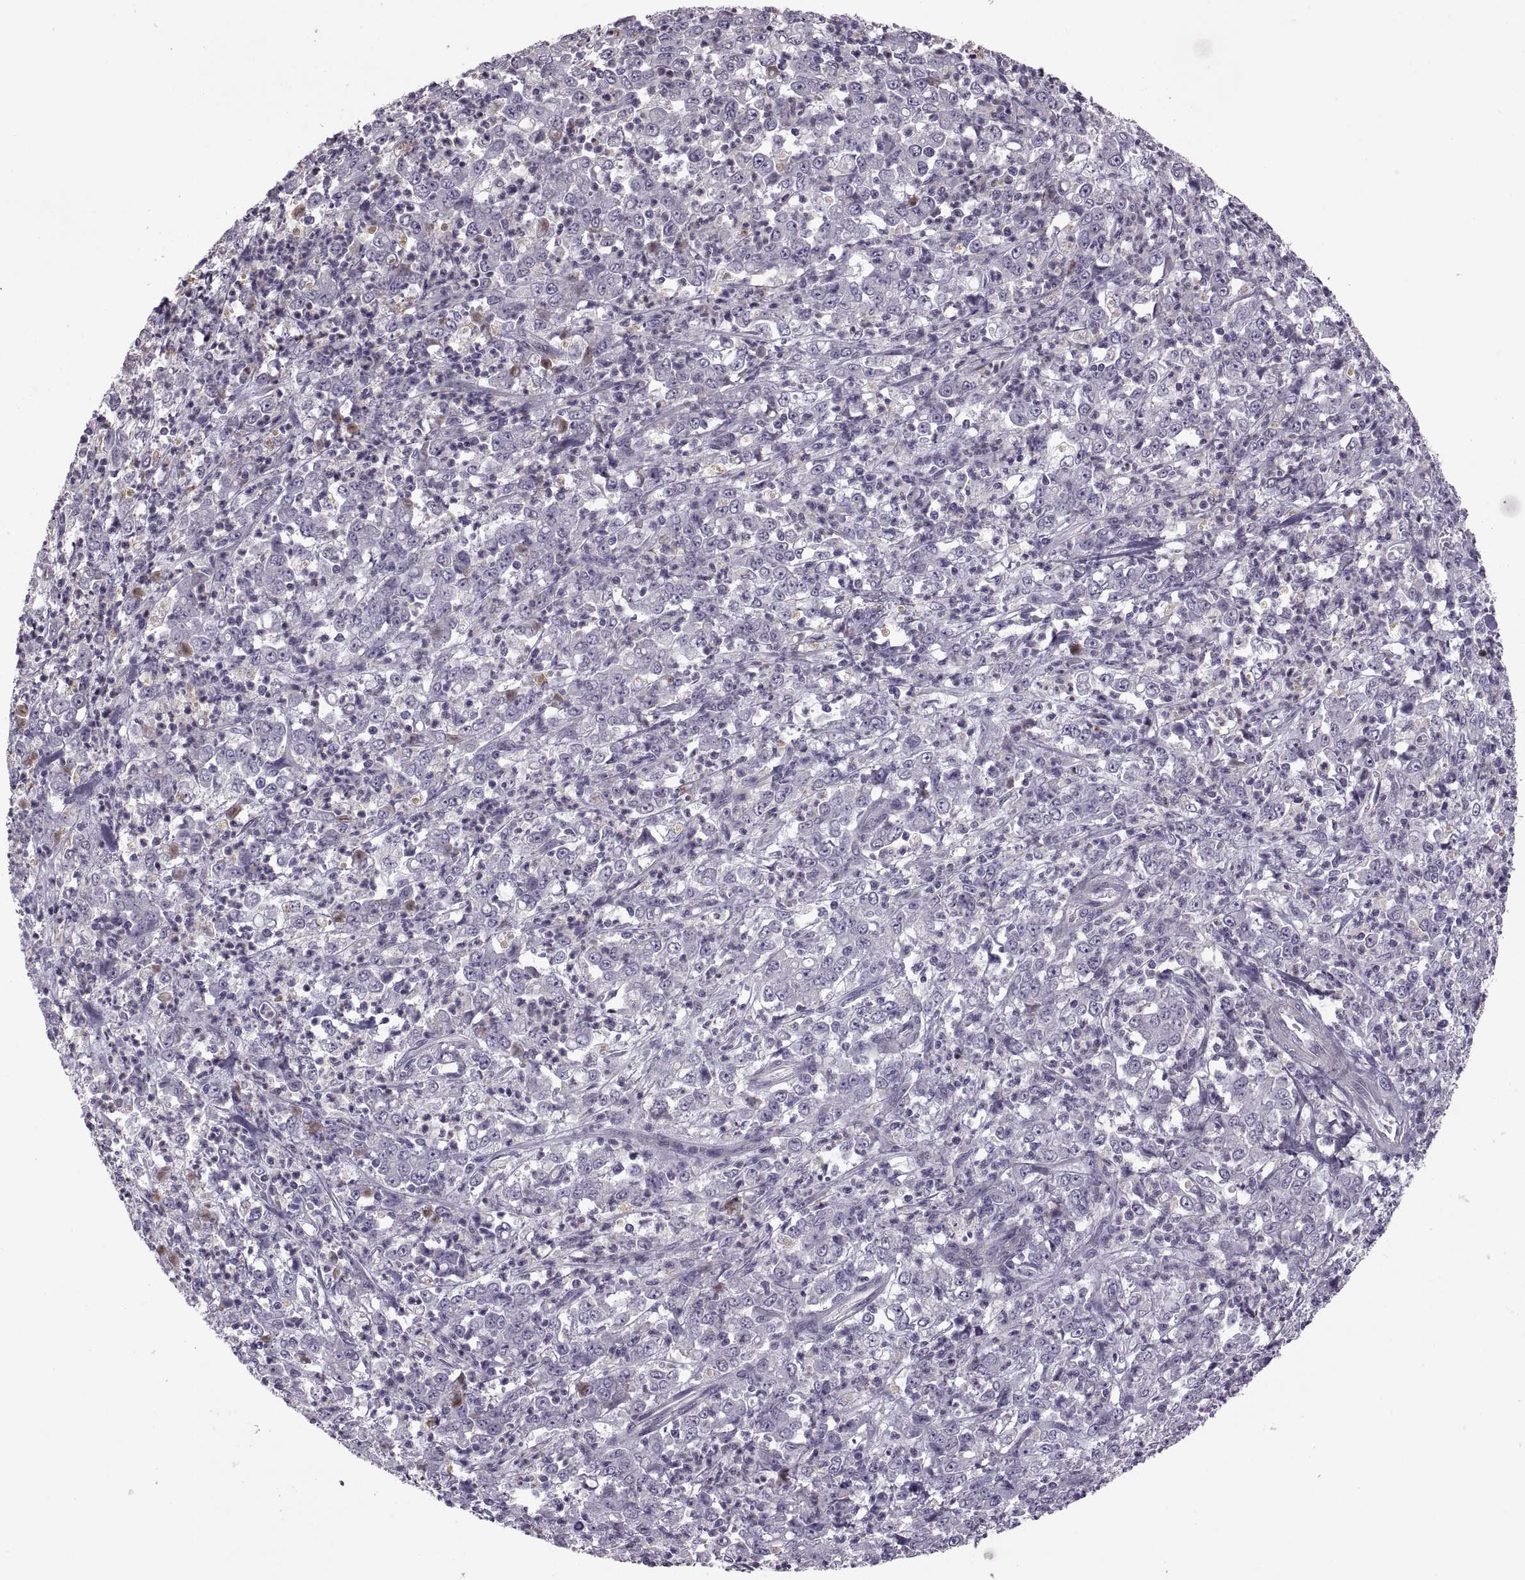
{"staining": {"intensity": "negative", "quantity": "none", "location": "none"}, "tissue": "stomach cancer", "cell_type": "Tumor cells", "image_type": "cancer", "snomed": [{"axis": "morphology", "description": "Adenocarcinoma, NOS"}, {"axis": "topography", "description": "Stomach, lower"}], "caption": "Stomach adenocarcinoma was stained to show a protein in brown. There is no significant positivity in tumor cells.", "gene": "ODF3", "patient": {"sex": "female", "age": 71}}